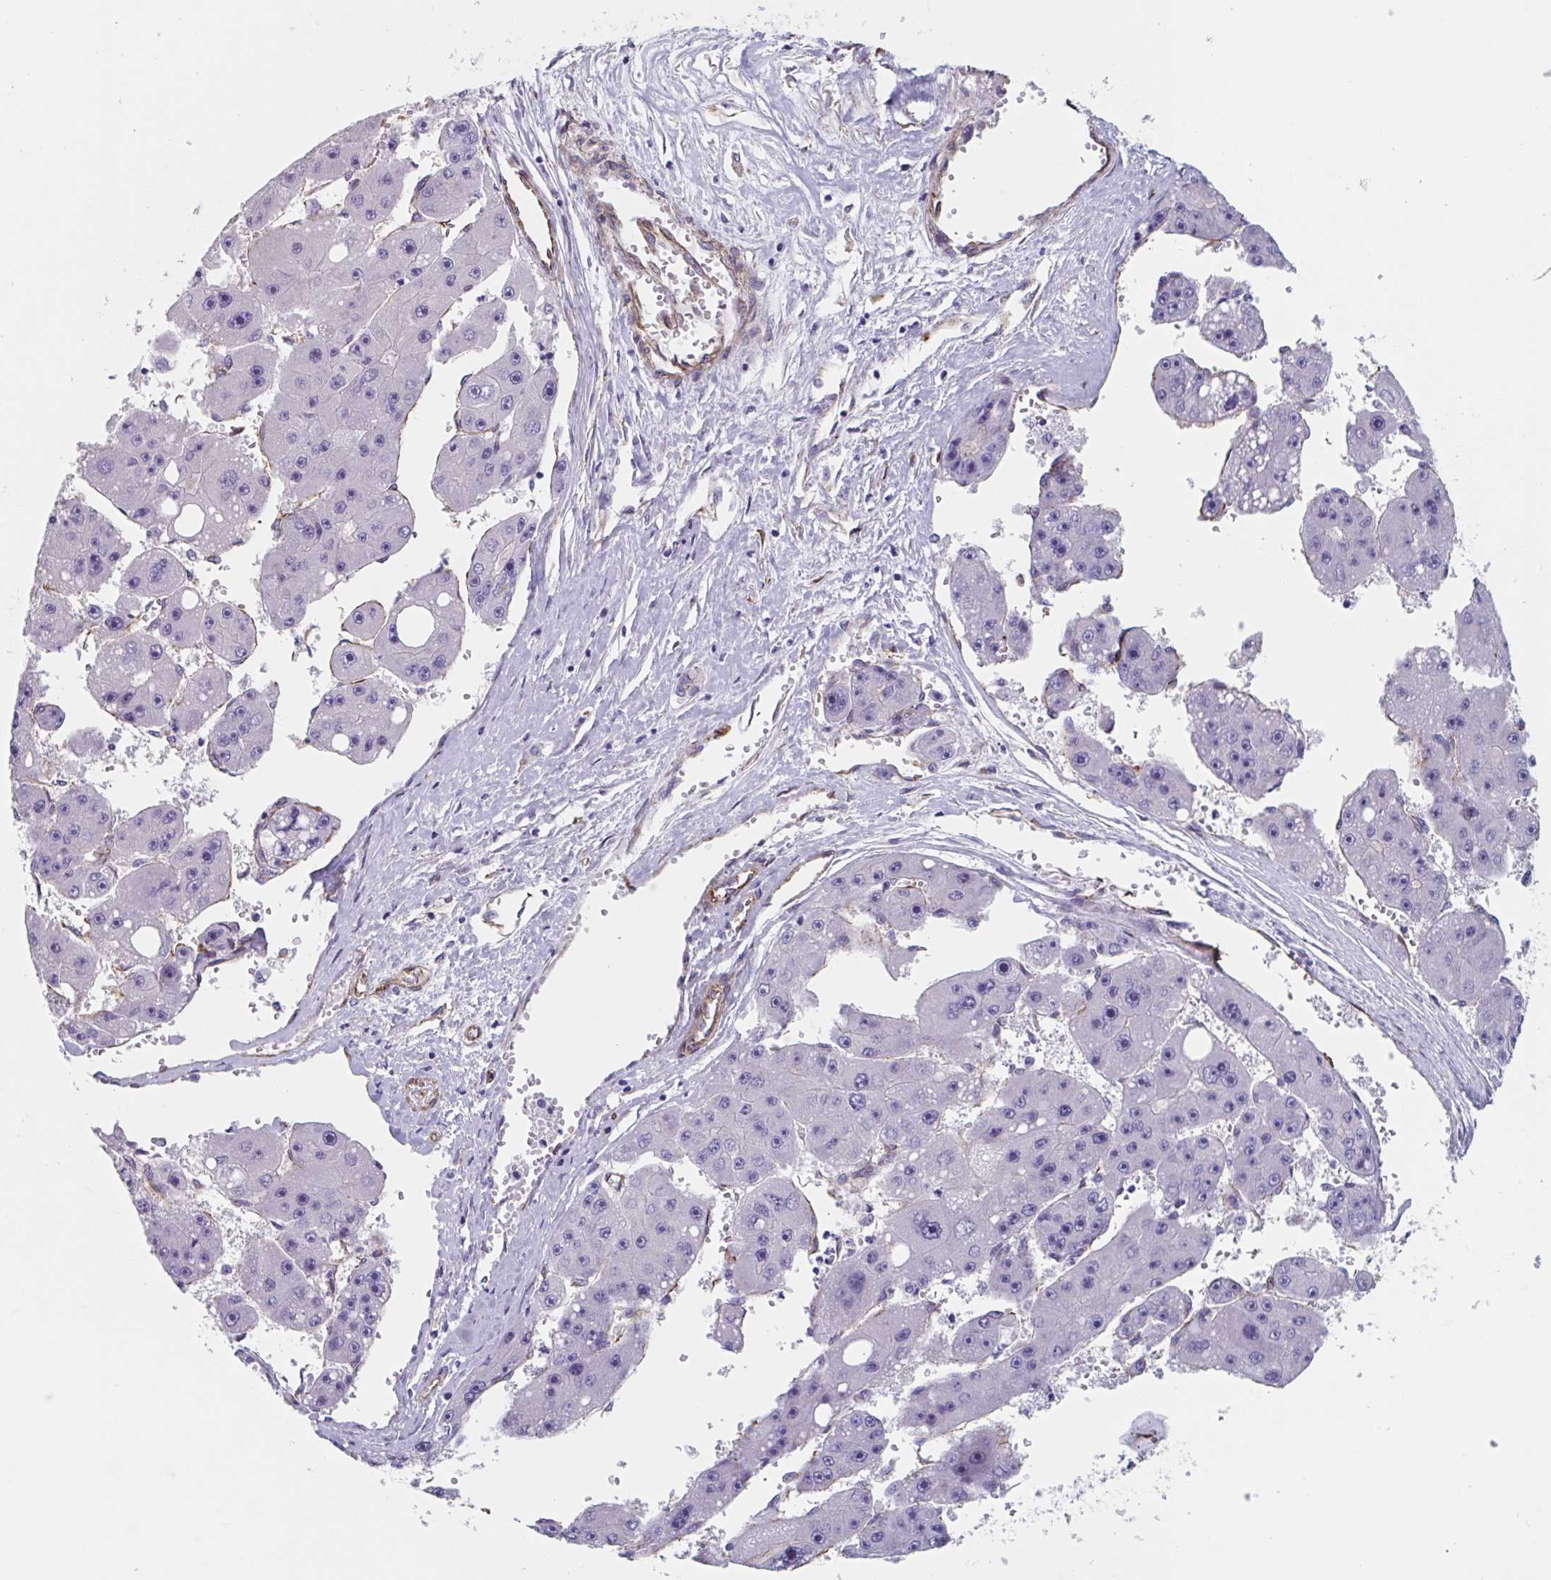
{"staining": {"intensity": "negative", "quantity": "none", "location": "none"}, "tissue": "liver cancer", "cell_type": "Tumor cells", "image_type": "cancer", "snomed": [{"axis": "morphology", "description": "Carcinoma, Hepatocellular, NOS"}, {"axis": "topography", "description": "Liver"}], "caption": "This is an immunohistochemistry (IHC) micrograph of human liver cancer. There is no expression in tumor cells.", "gene": "CITED4", "patient": {"sex": "female", "age": 61}}